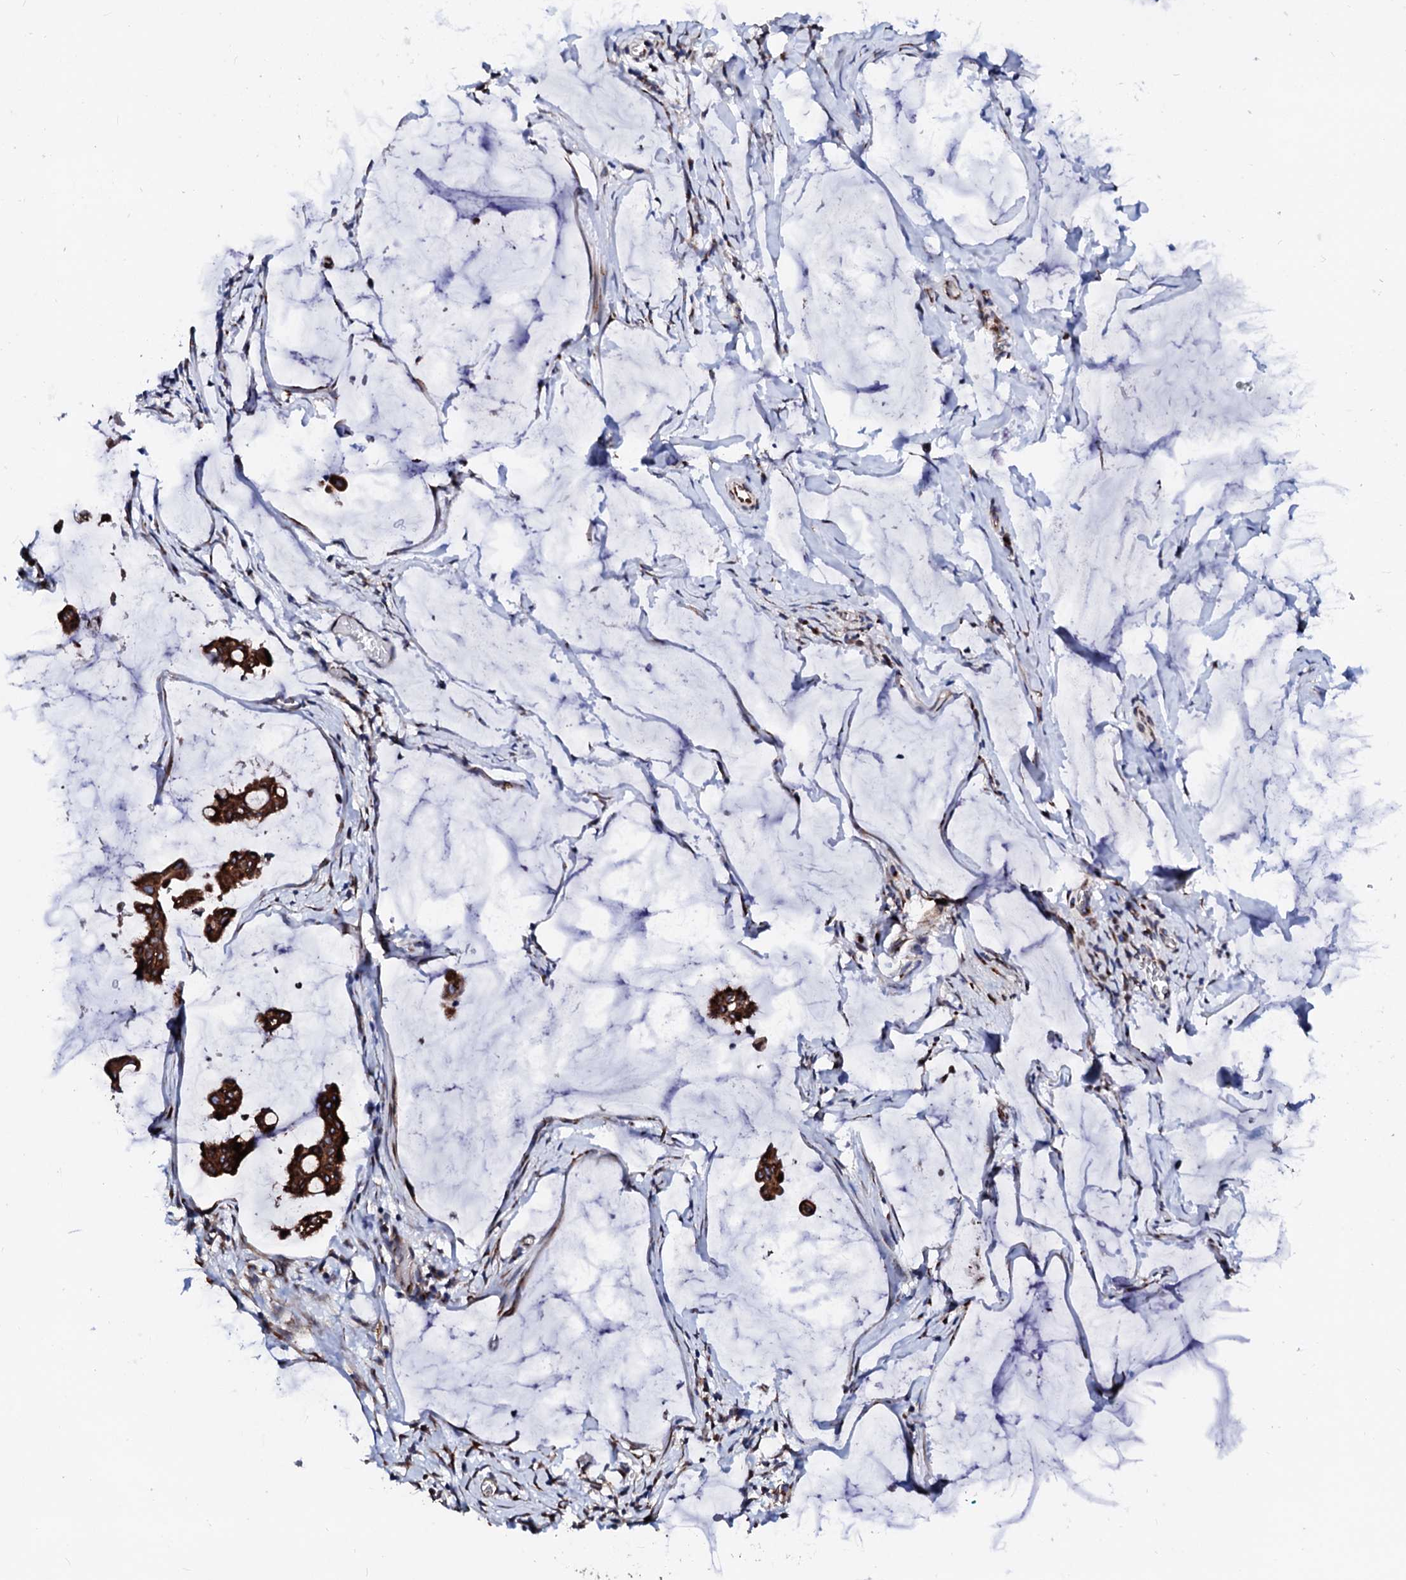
{"staining": {"intensity": "strong", "quantity": ">75%", "location": "cytoplasmic/membranous"}, "tissue": "ovarian cancer", "cell_type": "Tumor cells", "image_type": "cancer", "snomed": [{"axis": "morphology", "description": "Cystadenocarcinoma, mucinous, NOS"}, {"axis": "topography", "description": "Ovary"}], "caption": "A brown stain labels strong cytoplasmic/membranous staining of a protein in ovarian cancer tumor cells.", "gene": "TMCO3", "patient": {"sex": "female", "age": 73}}